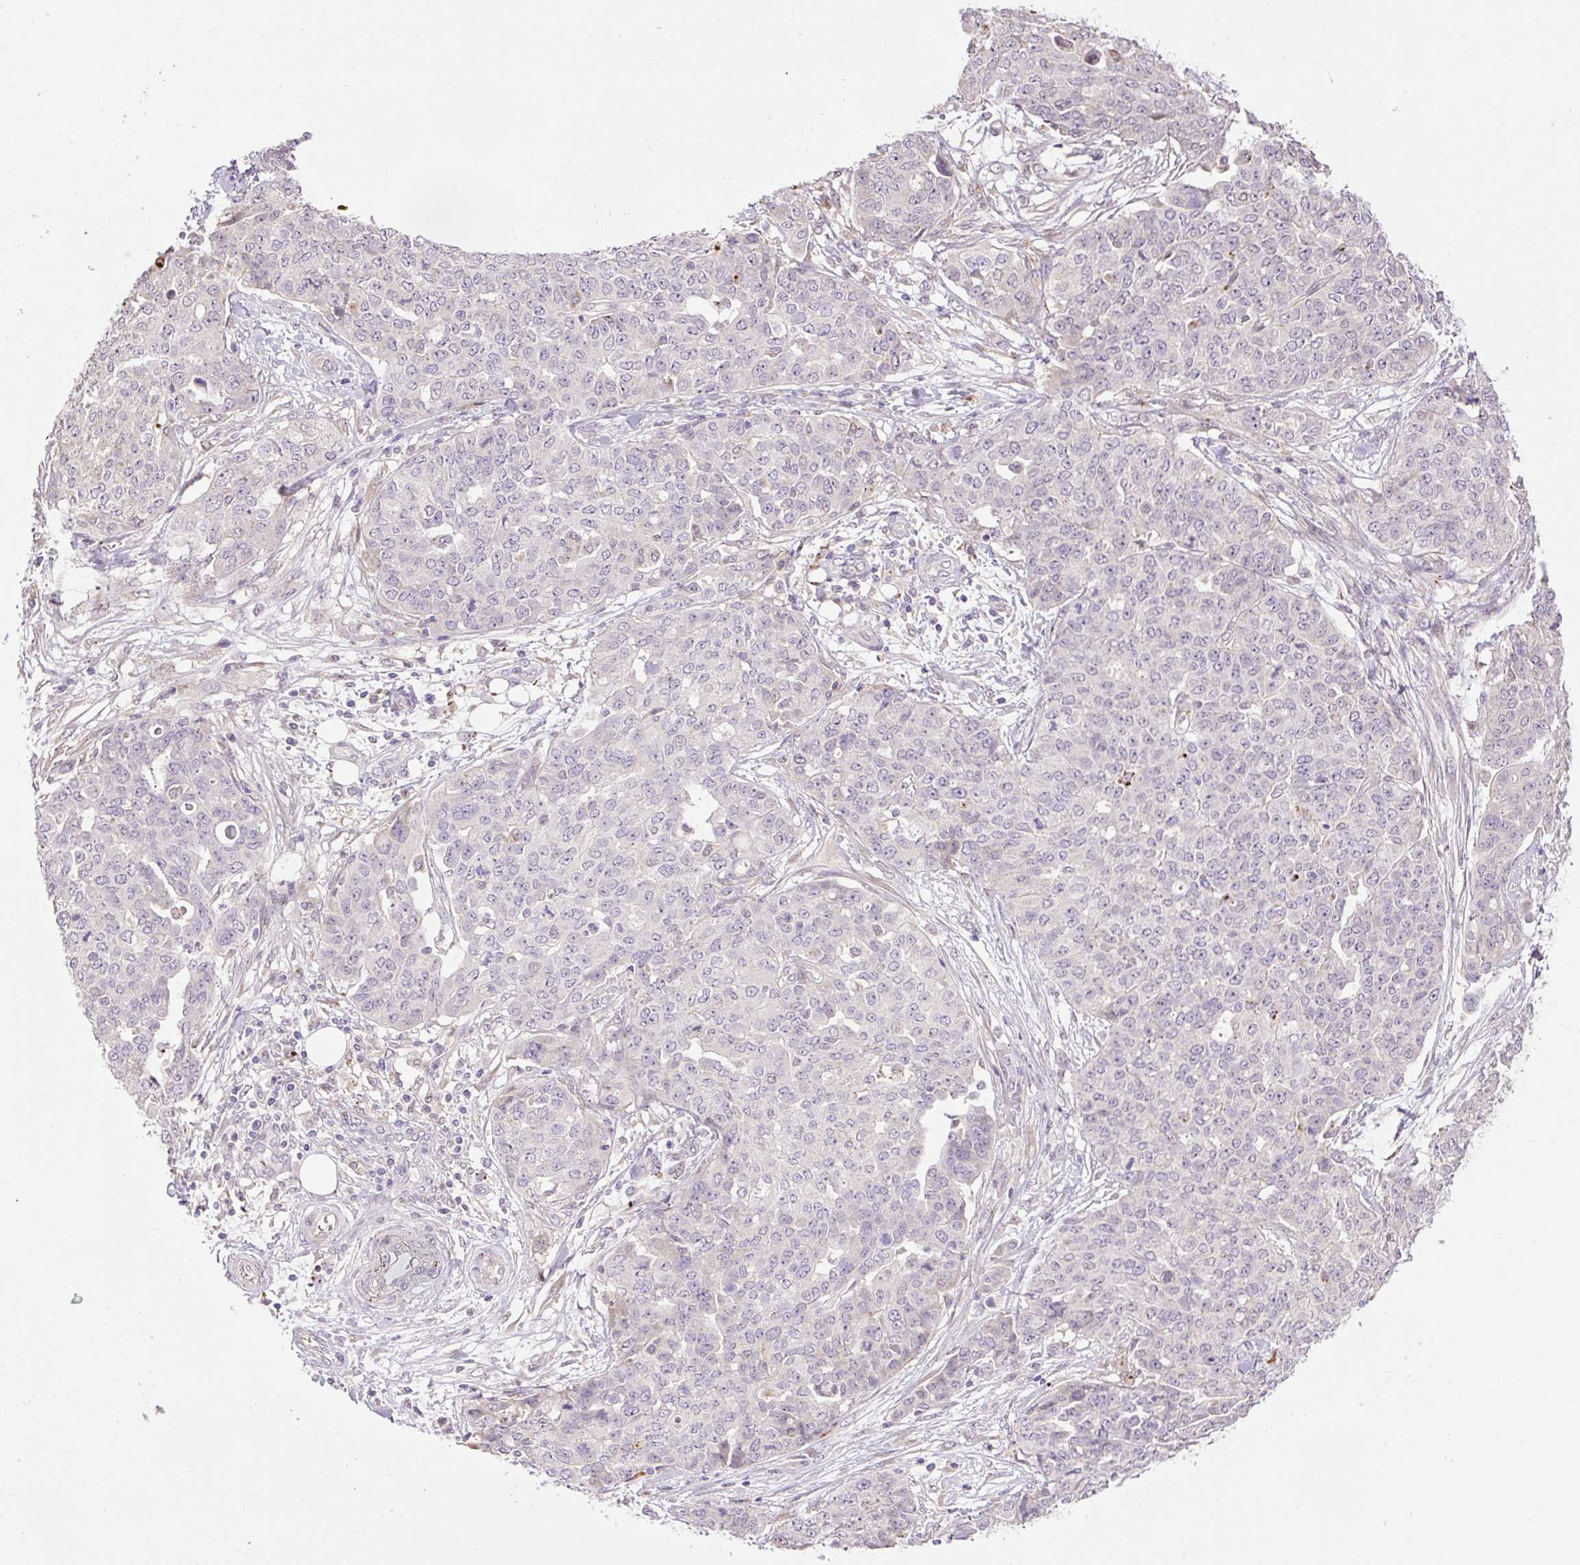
{"staining": {"intensity": "negative", "quantity": "none", "location": "none"}, "tissue": "ovarian cancer", "cell_type": "Tumor cells", "image_type": "cancer", "snomed": [{"axis": "morphology", "description": "Cystadenocarcinoma, serous, NOS"}, {"axis": "topography", "description": "Soft tissue"}, {"axis": "topography", "description": "Ovary"}], "caption": "DAB immunohistochemical staining of human ovarian cancer exhibits no significant positivity in tumor cells.", "gene": "HABP4", "patient": {"sex": "female", "age": 57}}